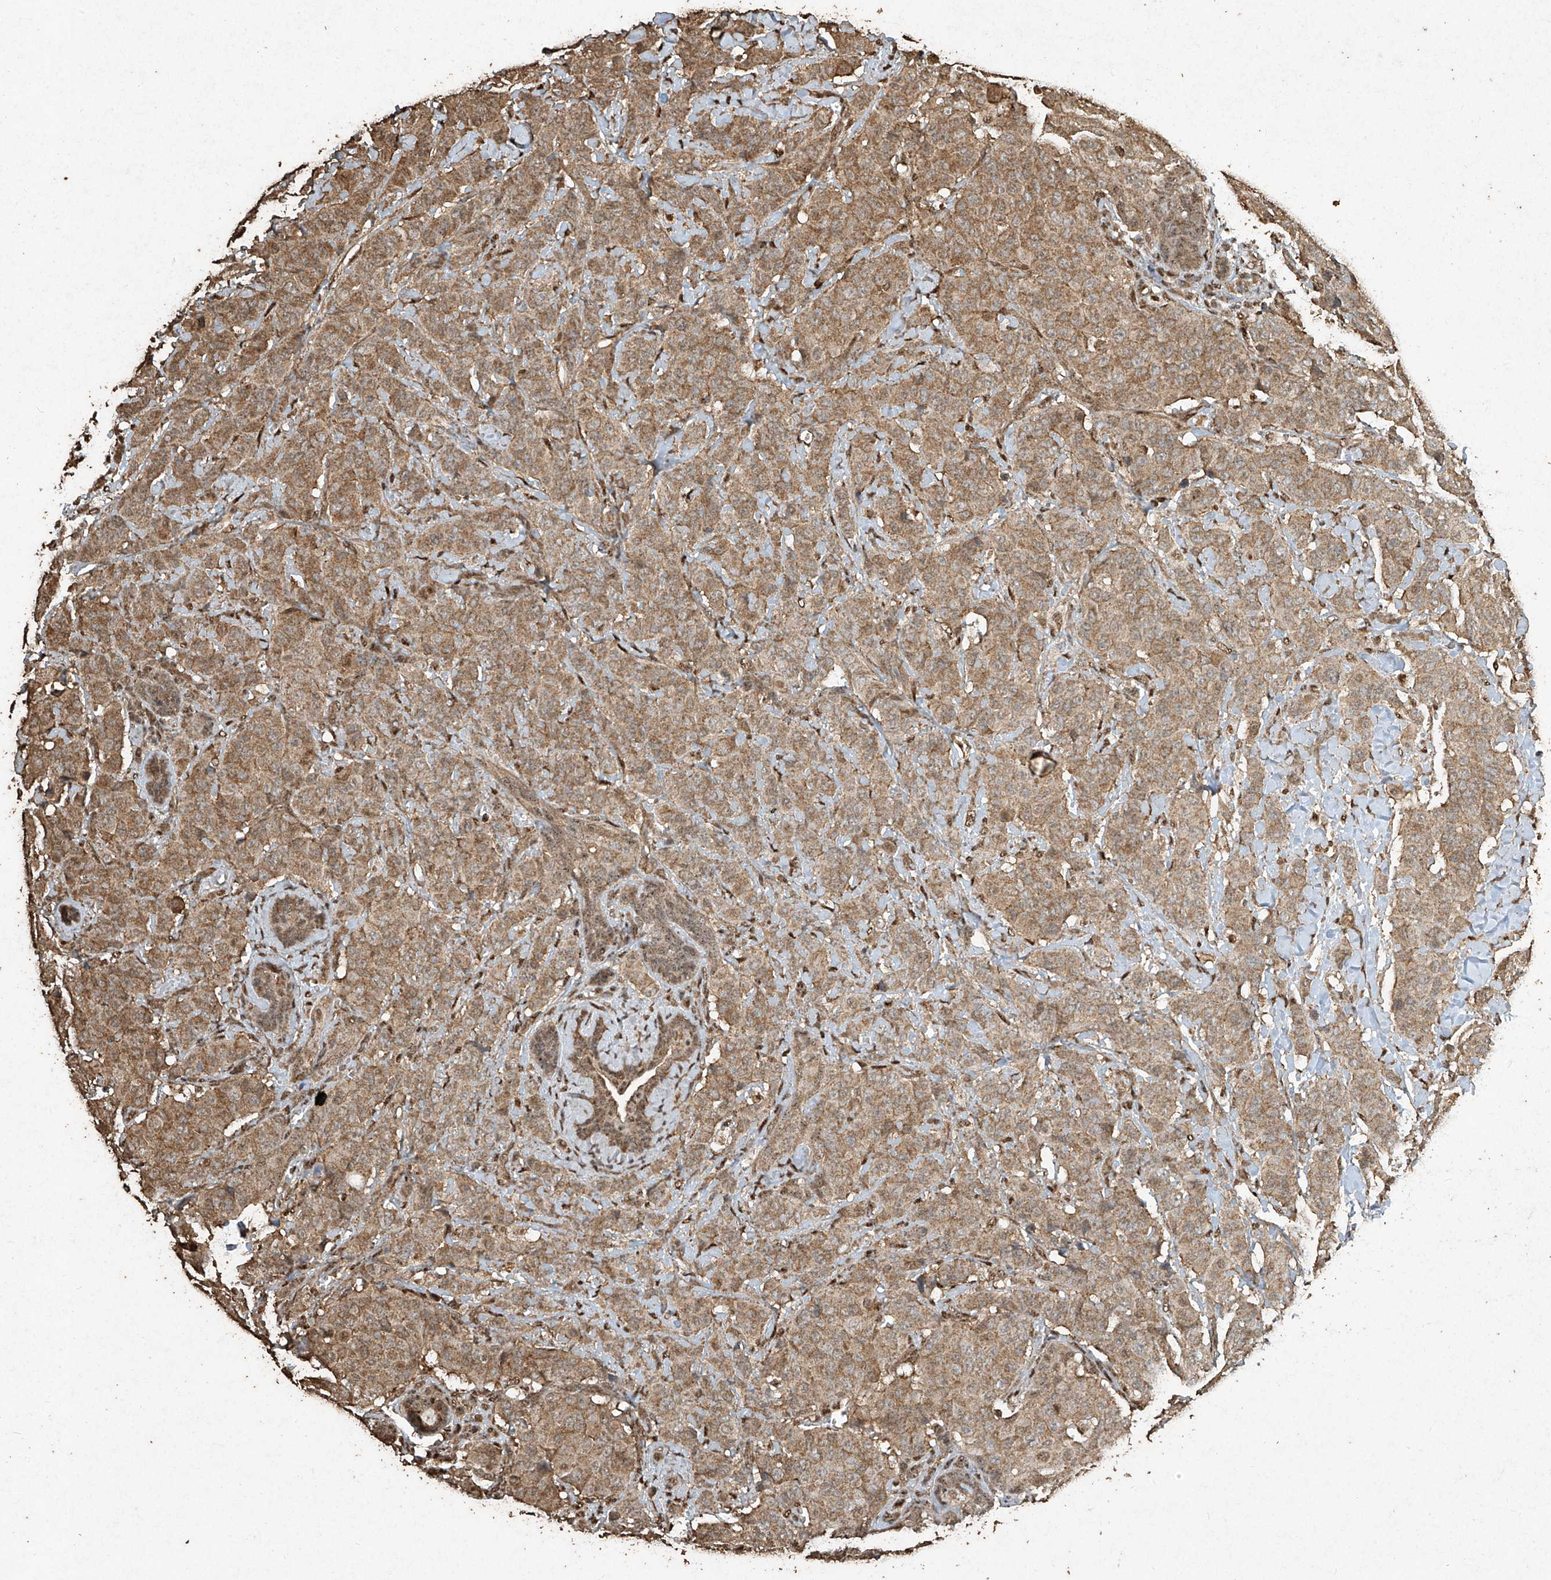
{"staining": {"intensity": "moderate", "quantity": ">75%", "location": "cytoplasmic/membranous"}, "tissue": "breast cancer", "cell_type": "Tumor cells", "image_type": "cancer", "snomed": [{"axis": "morphology", "description": "Normal tissue, NOS"}, {"axis": "morphology", "description": "Duct carcinoma"}, {"axis": "topography", "description": "Breast"}], "caption": "Immunohistochemical staining of human breast cancer reveals medium levels of moderate cytoplasmic/membranous protein staining in about >75% of tumor cells.", "gene": "ERBB3", "patient": {"sex": "female", "age": 40}}